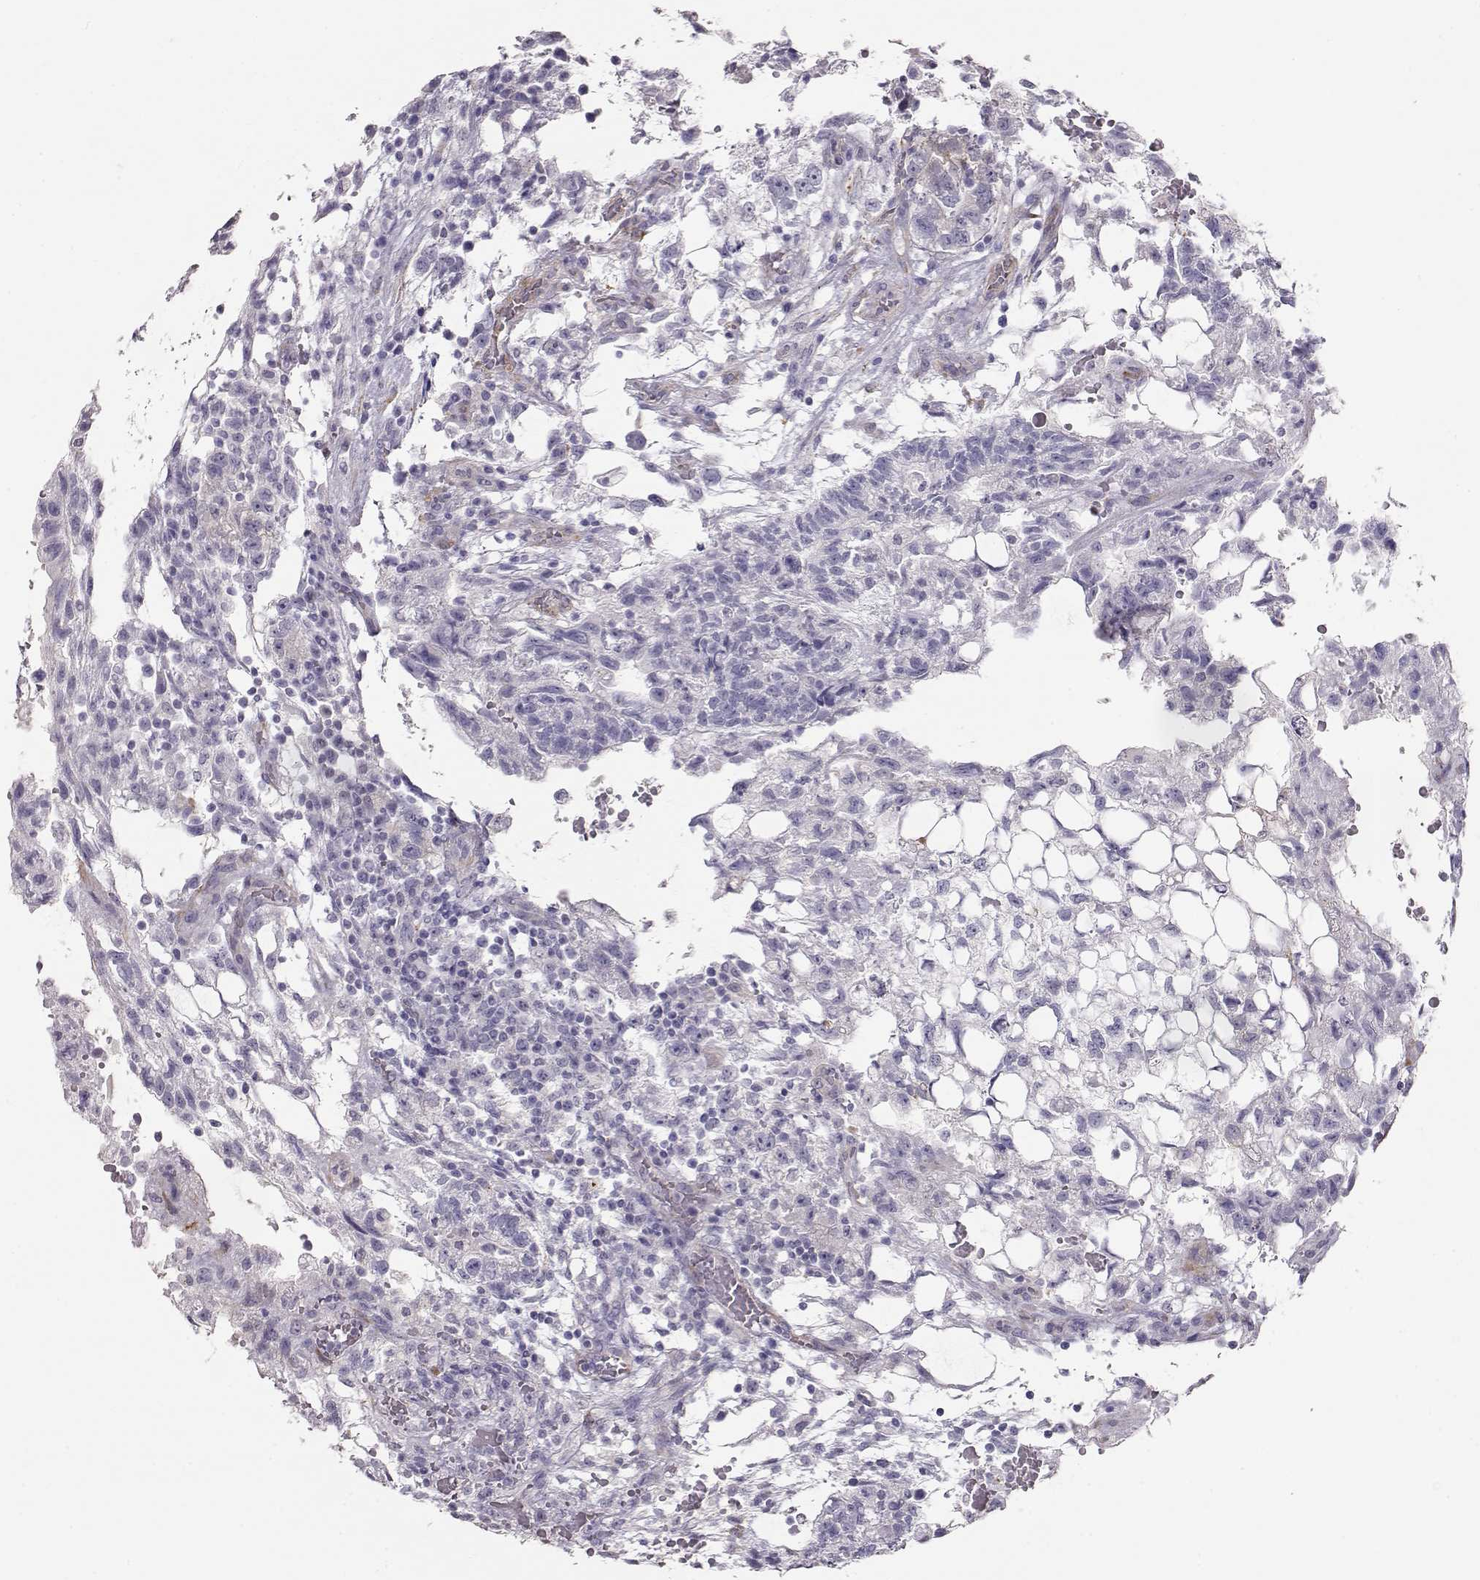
{"staining": {"intensity": "negative", "quantity": "none", "location": "none"}, "tissue": "testis cancer", "cell_type": "Tumor cells", "image_type": "cancer", "snomed": [{"axis": "morphology", "description": "Carcinoma, Embryonal, NOS"}, {"axis": "topography", "description": "Testis"}], "caption": "Immunohistochemistry histopathology image of neoplastic tissue: human testis cancer (embryonal carcinoma) stained with DAB (3,3'-diaminobenzidine) exhibits no significant protein staining in tumor cells.", "gene": "RBM44", "patient": {"sex": "male", "age": 32}}